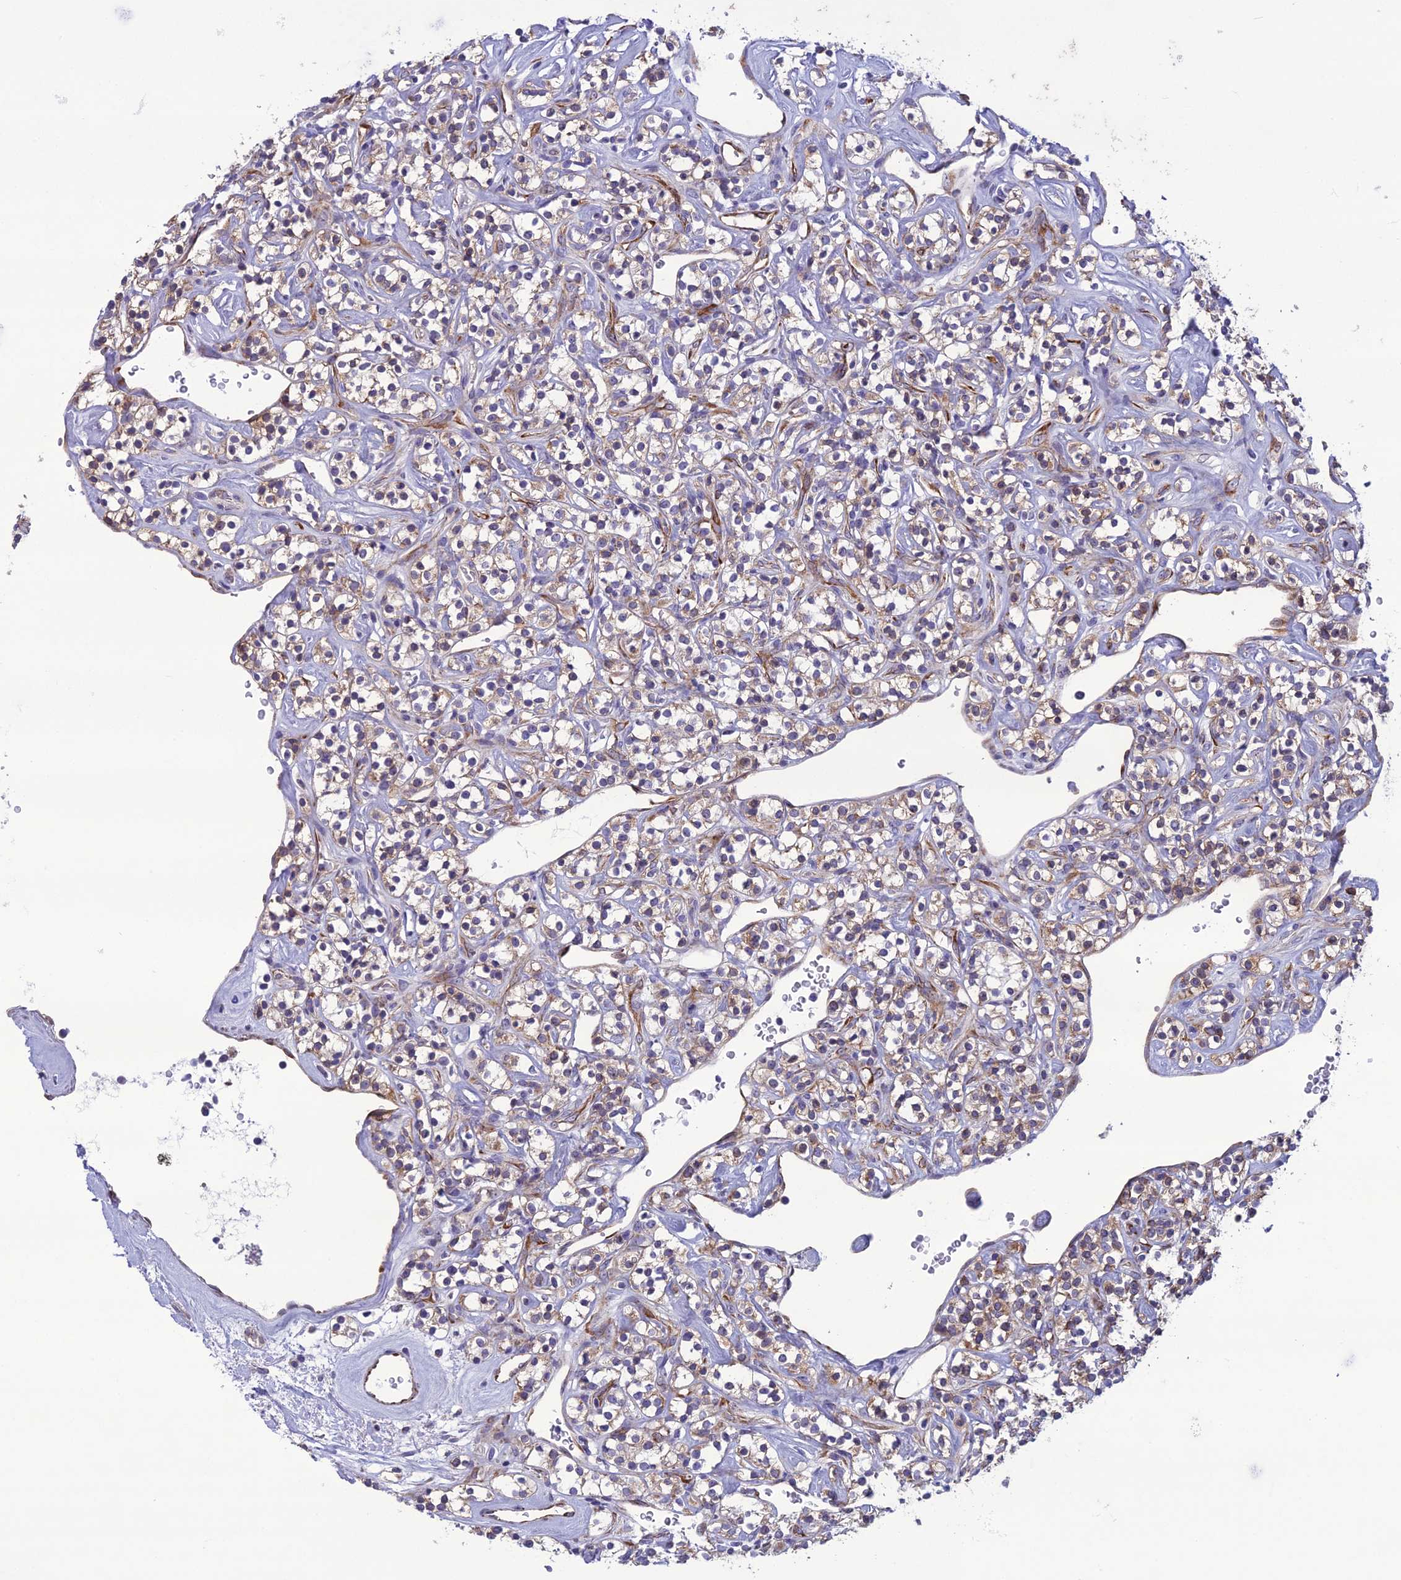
{"staining": {"intensity": "weak", "quantity": ">75%", "location": "cytoplasmic/membranous"}, "tissue": "renal cancer", "cell_type": "Tumor cells", "image_type": "cancer", "snomed": [{"axis": "morphology", "description": "Adenocarcinoma, NOS"}, {"axis": "topography", "description": "Kidney"}], "caption": "Renal cancer was stained to show a protein in brown. There is low levels of weak cytoplasmic/membranous staining in approximately >75% of tumor cells.", "gene": "NODAL", "patient": {"sex": "male", "age": 77}}